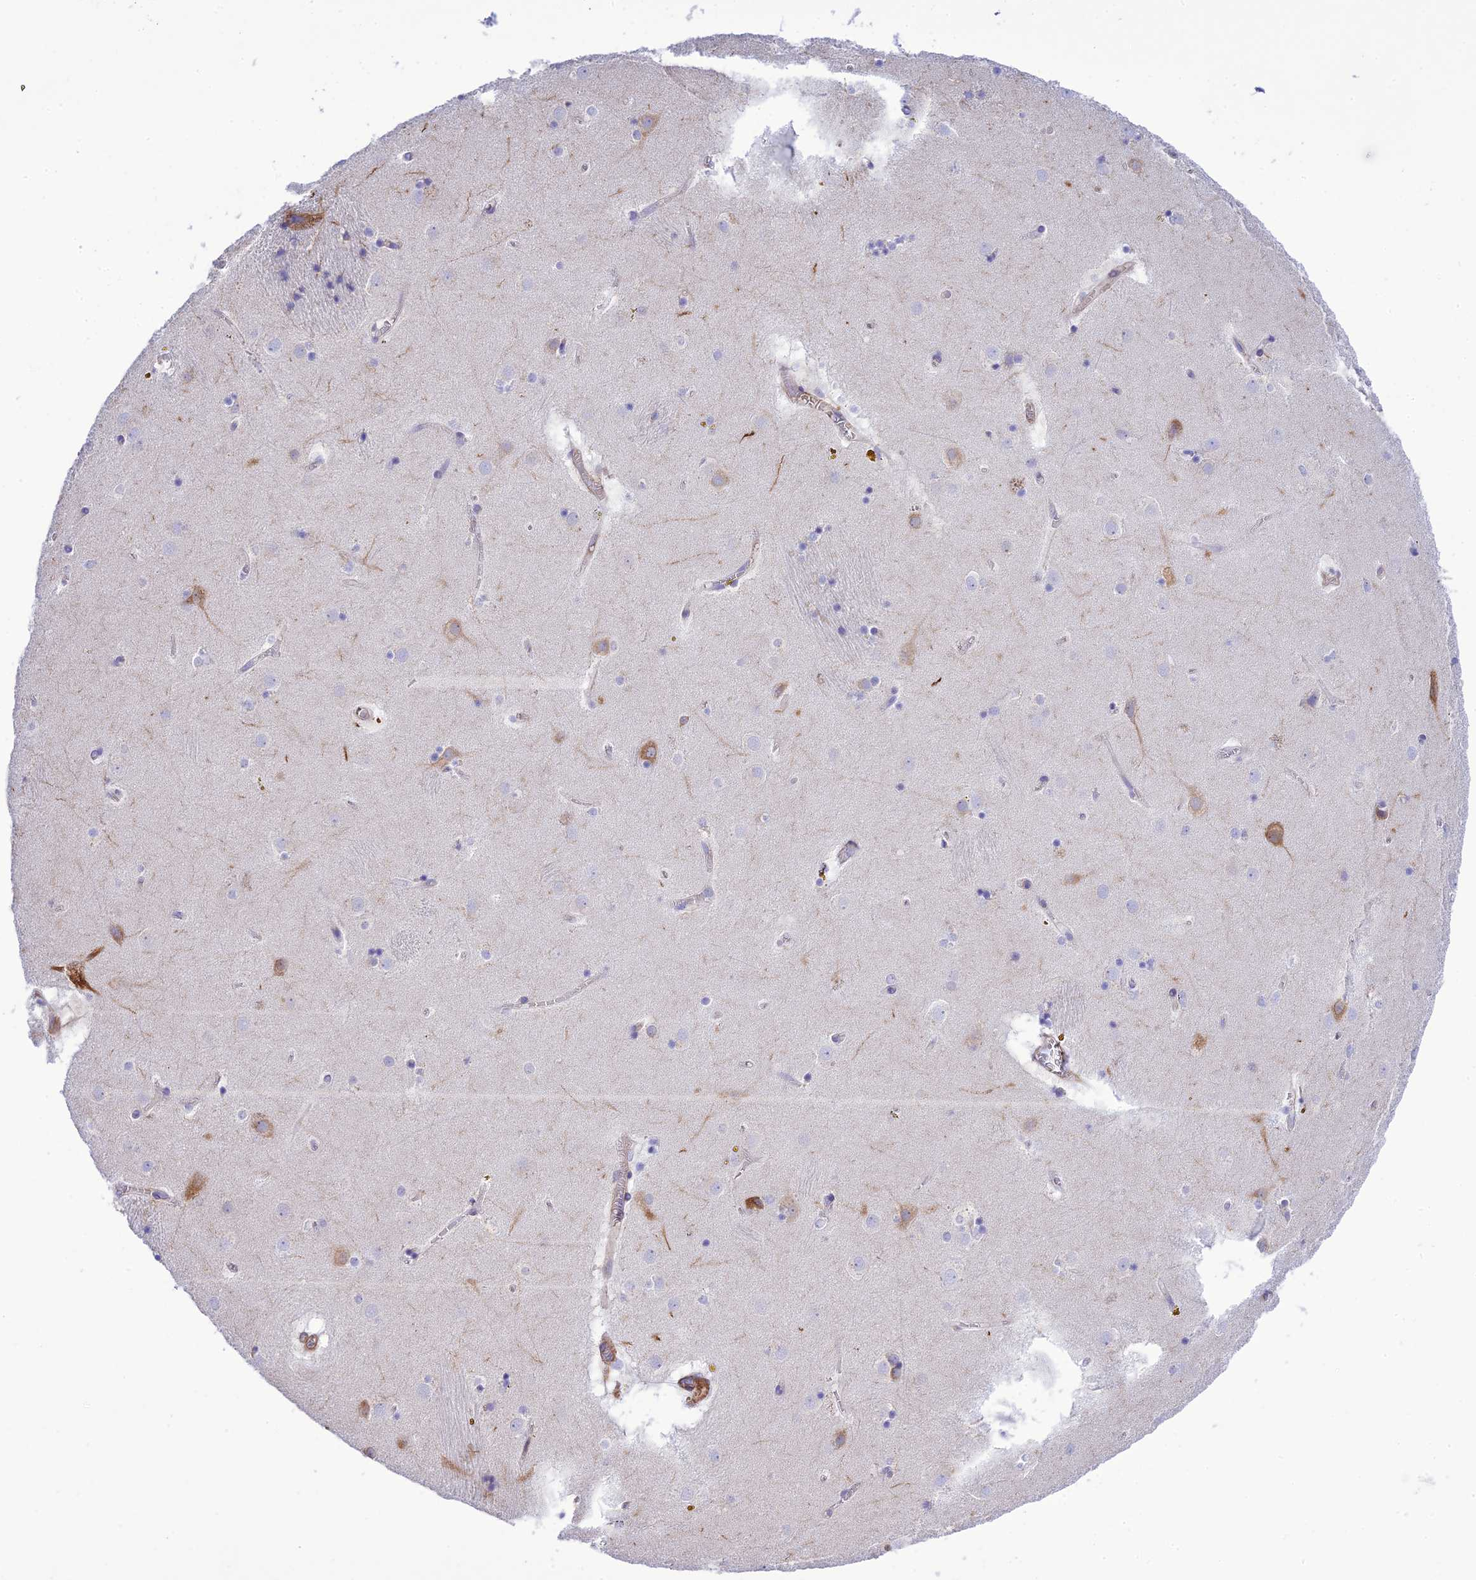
{"staining": {"intensity": "negative", "quantity": "none", "location": "none"}, "tissue": "caudate", "cell_type": "Glial cells", "image_type": "normal", "snomed": [{"axis": "morphology", "description": "Normal tissue, NOS"}, {"axis": "topography", "description": "Lateral ventricle wall"}], "caption": "Immunohistochemical staining of unremarkable caudate reveals no significant staining in glial cells.", "gene": "FRA10AC1", "patient": {"sex": "male", "age": 70}}